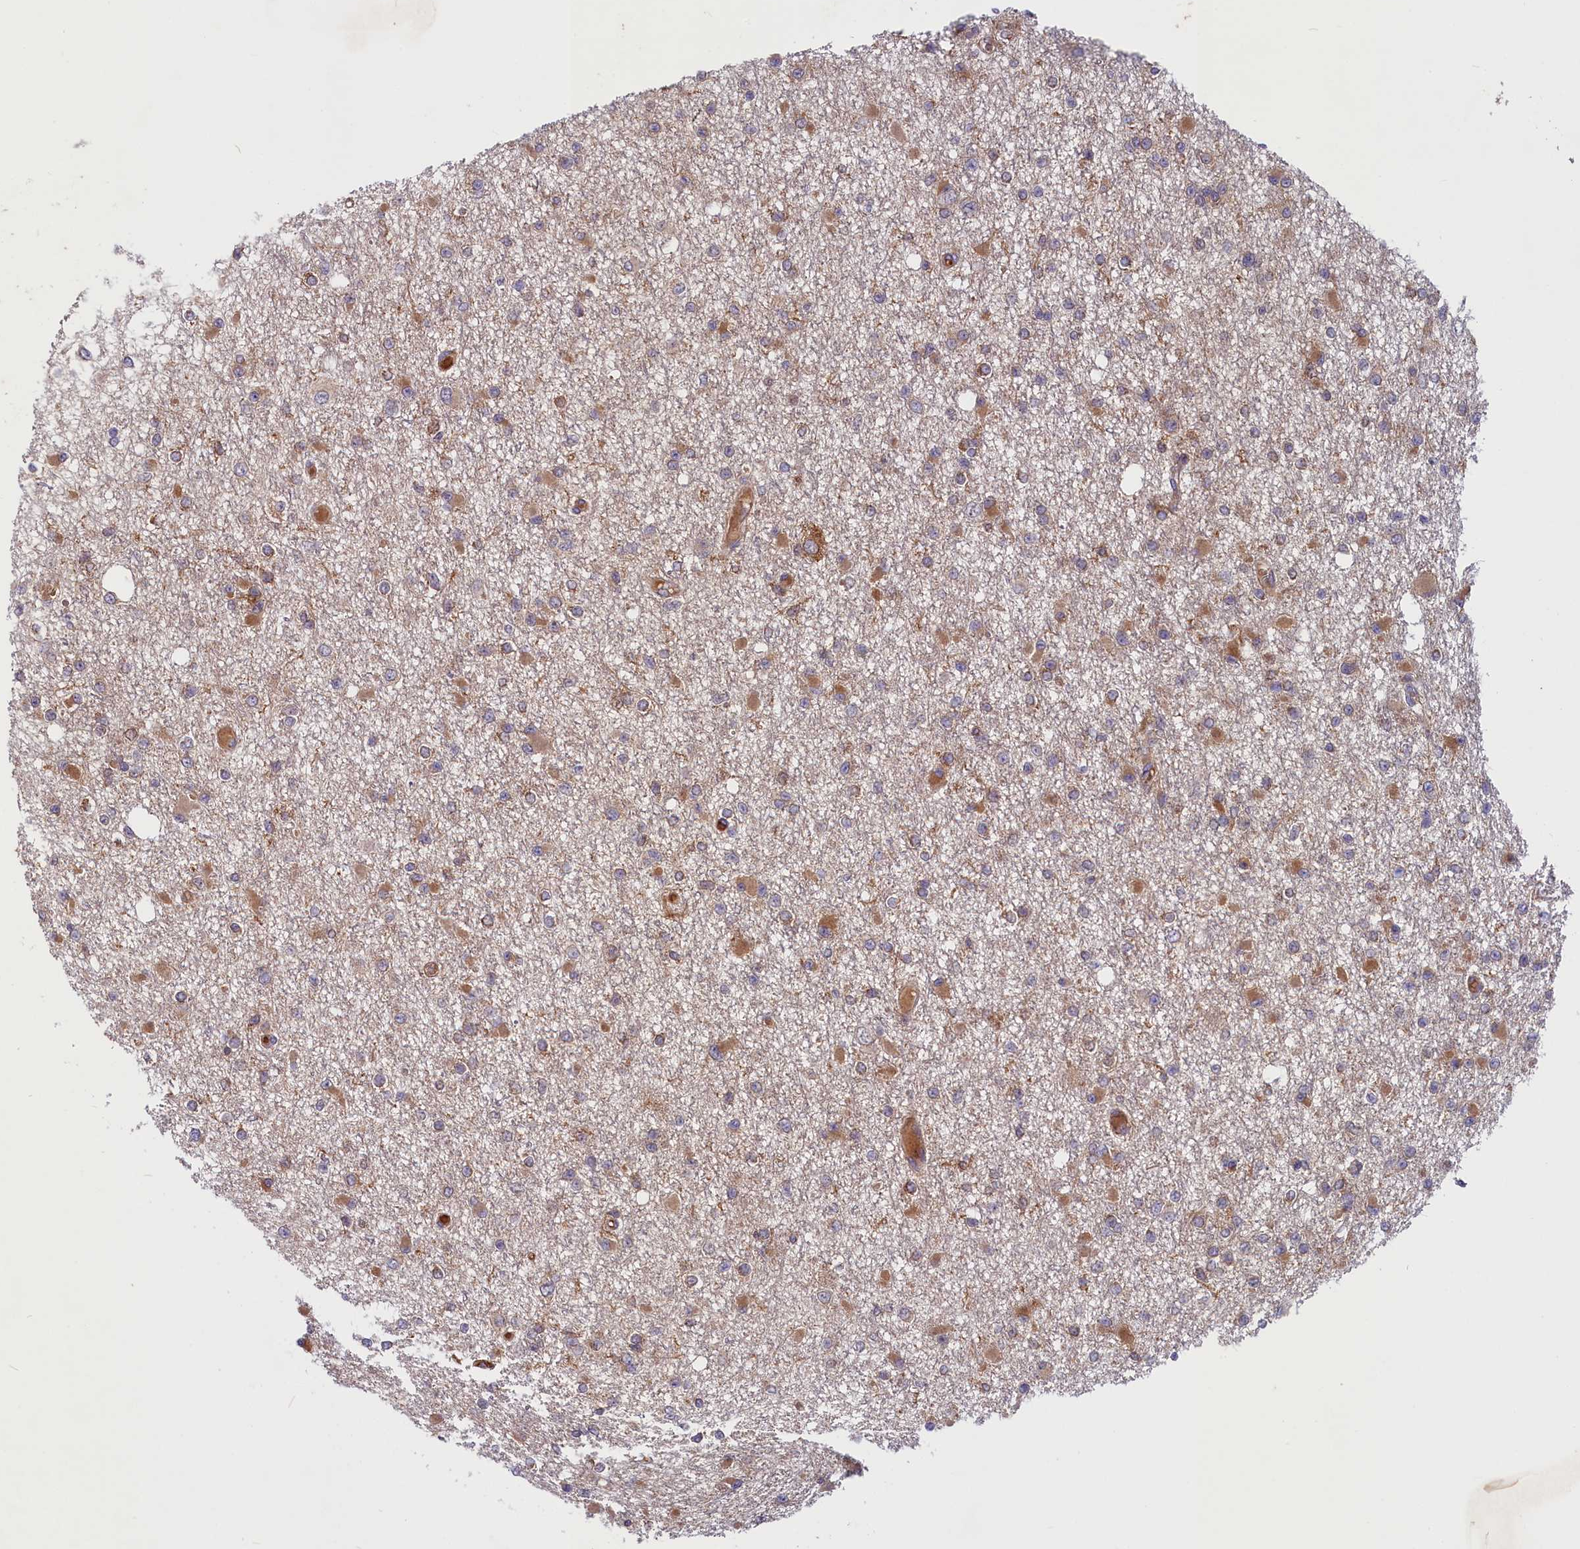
{"staining": {"intensity": "moderate", "quantity": ">75%", "location": "cytoplasmic/membranous"}, "tissue": "glioma", "cell_type": "Tumor cells", "image_type": "cancer", "snomed": [{"axis": "morphology", "description": "Glioma, malignant, Low grade"}, {"axis": "topography", "description": "Brain"}], "caption": "Protein staining shows moderate cytoplasmic/membranous positivity in approximately >75% of tumor cells in glioma.", "gene": "MYO9B", "patient": {"sex": "female", "age": 22}}